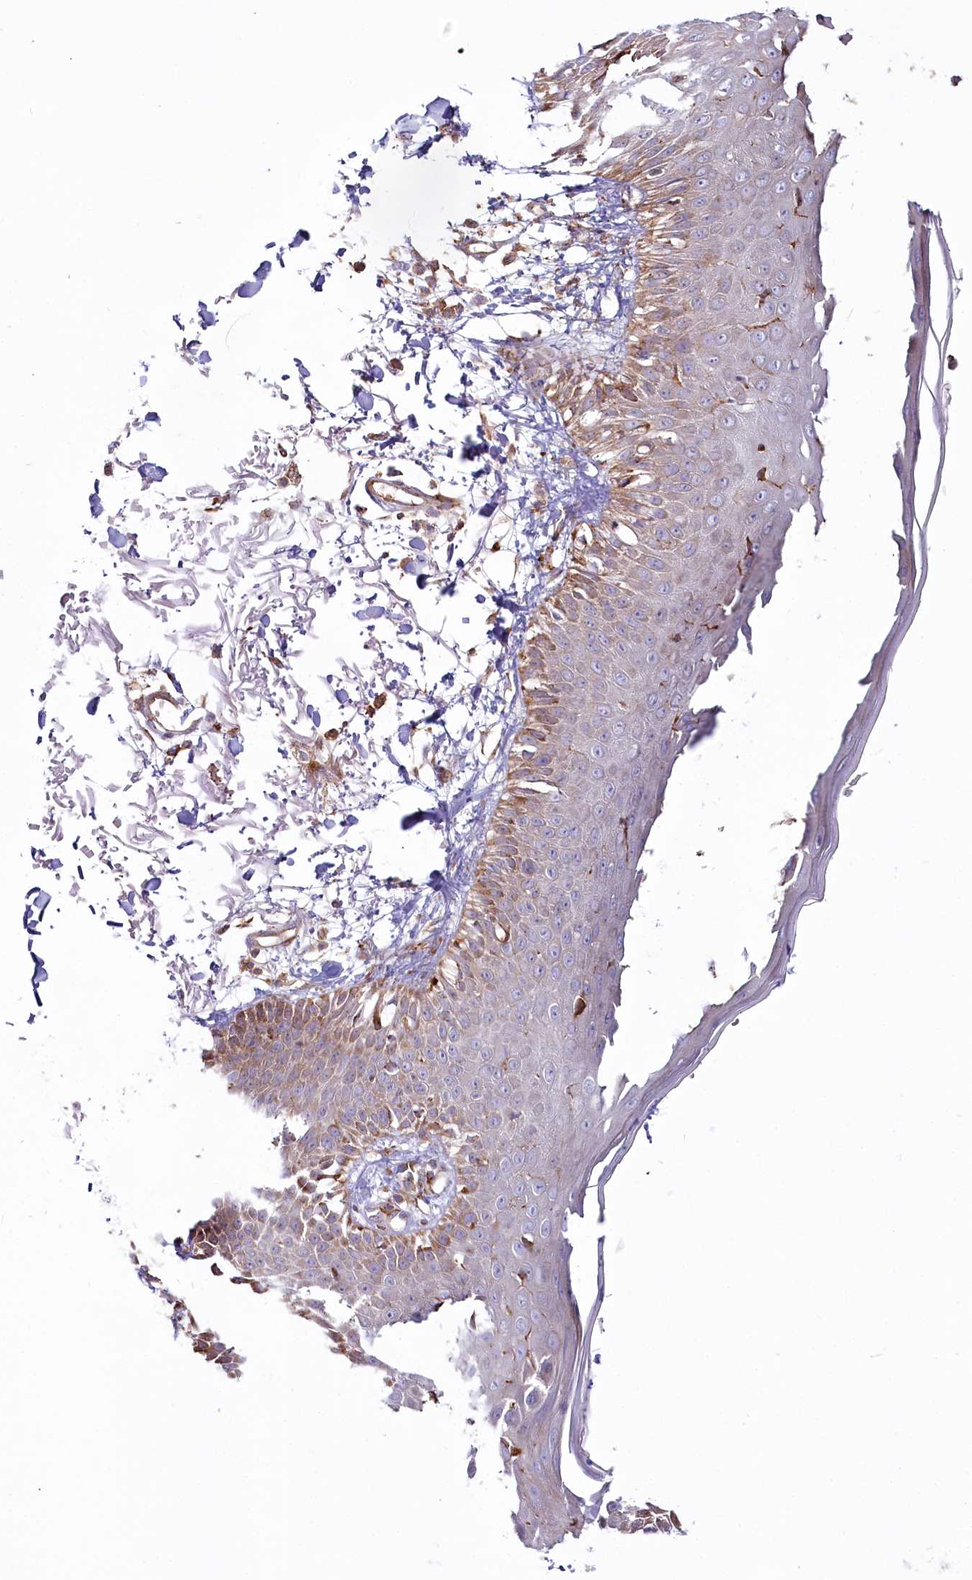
{"staining": {"intensity": "moderate", "quantity": ">75%", "location": "cytoplasmic/membranous"}, "tissue": "skin", "cell_type": "Fibroblasts", "image_type": "normal", "snomed": [{"axis": "morphology", "description": "Normal tissue, NOS"}, {"axis": "morphology", "description": "Squamous cell carcinoma, NOS"}, {"axis": "topography", "description": "Skin"}, {"axis": "topography", "description": "Peripheral nerve tissue"}], "caption": "DAB (3,3'-diaminobenzidine) immunohistochemical staining of benign skin reveals moderate cytoplasmic/membranous protein expression in about >75% of fibroblasts.", "gene": "POGLUT1", "patient": {"sex": "male", "age": 83}}